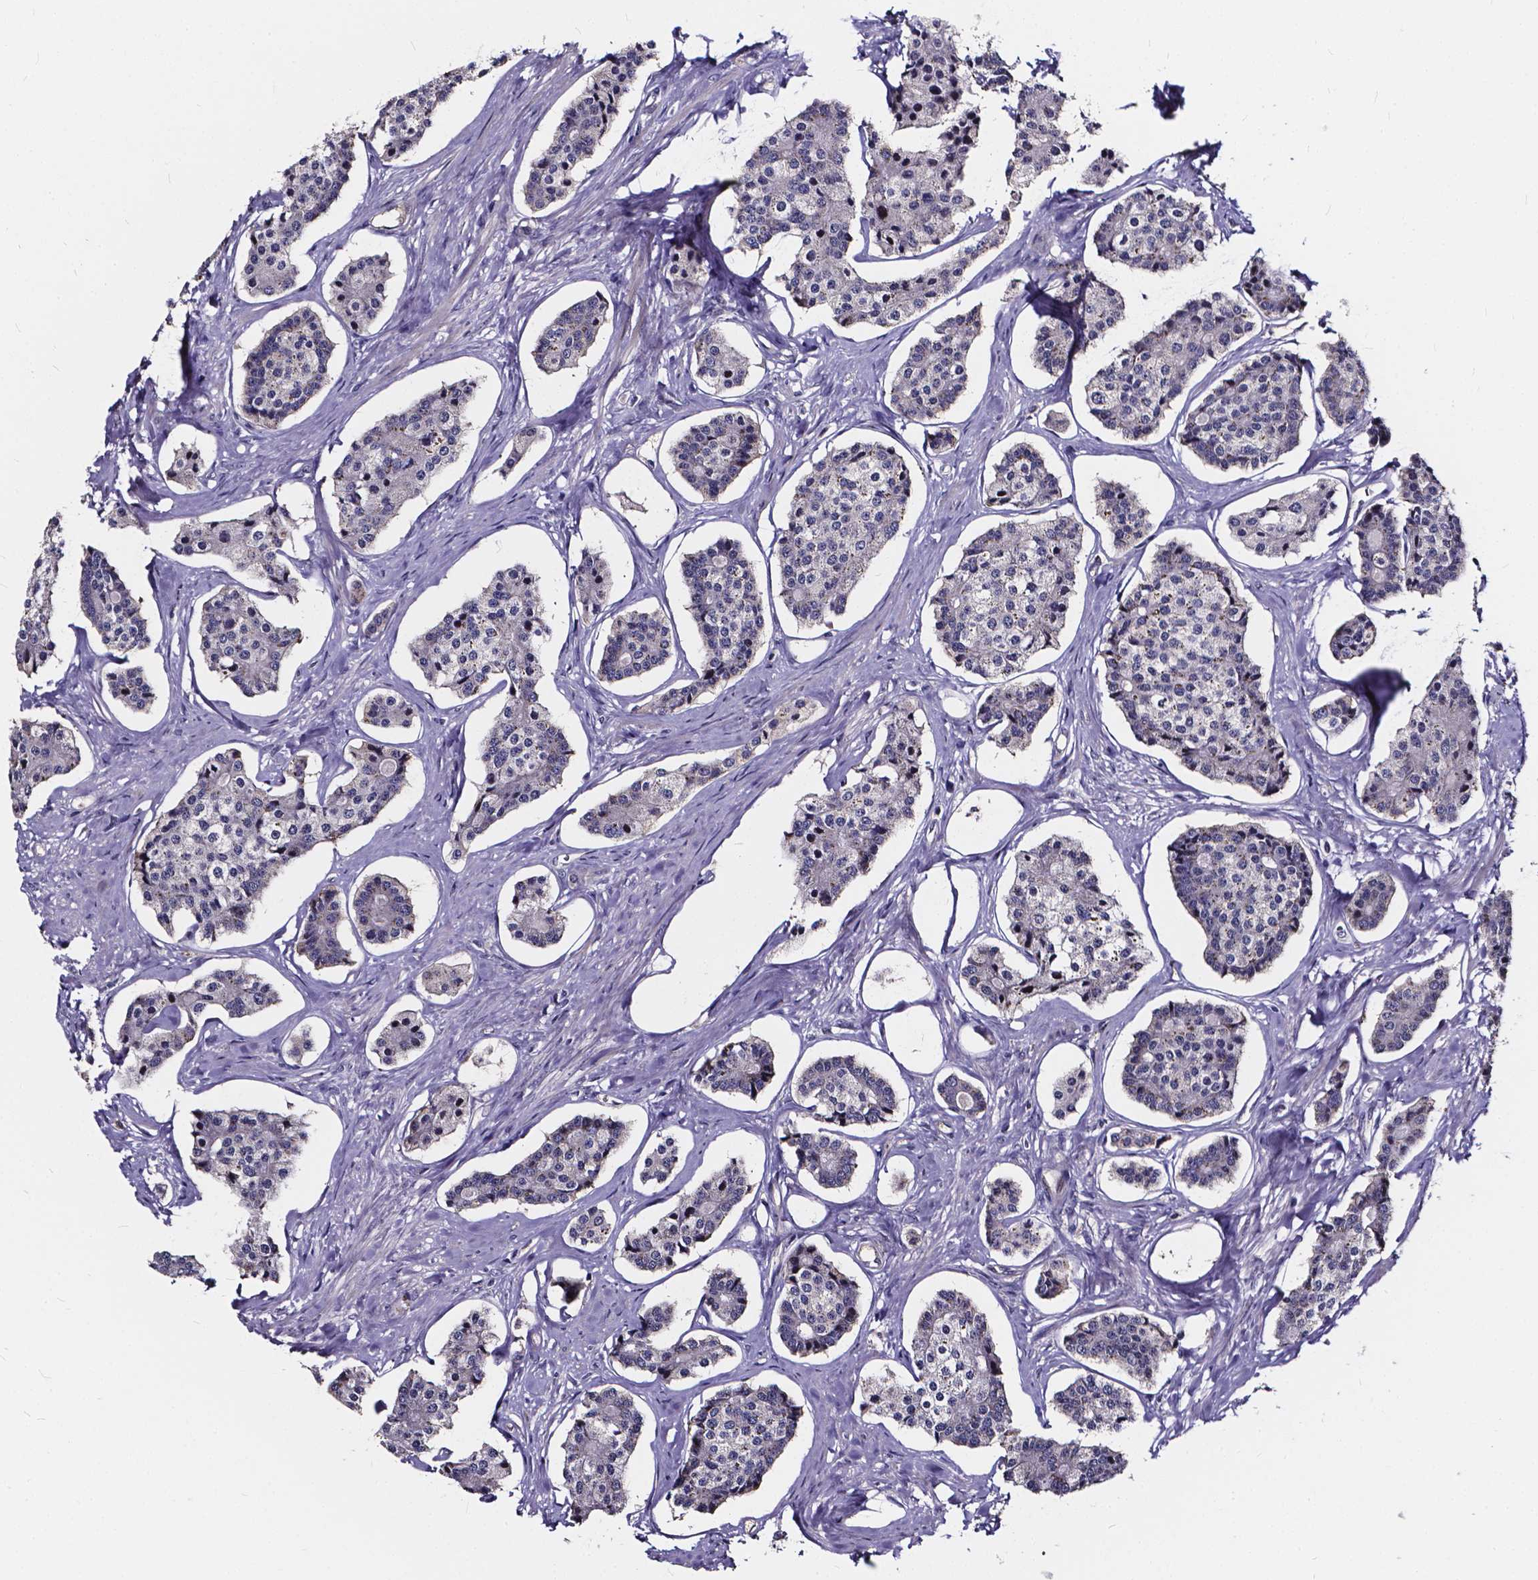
{"staining": {"intensity": "negative", "quantity": "none", "location": "none"}, "tissue": "carcinoid", "cell_type": "Tumor cells", "image_type": "cancer", "snomed": [{"axis": "morphology", "description": "Carcinoid, malignant, NOS"}, {"axis": "topography", "description": "Small intestine"}], "caption": "The histopathology image exhibits no significant expression in tumor cells of carcinoid.", "gene": "SOWAHA", "patient": {"sex": "female", "age": 65}}